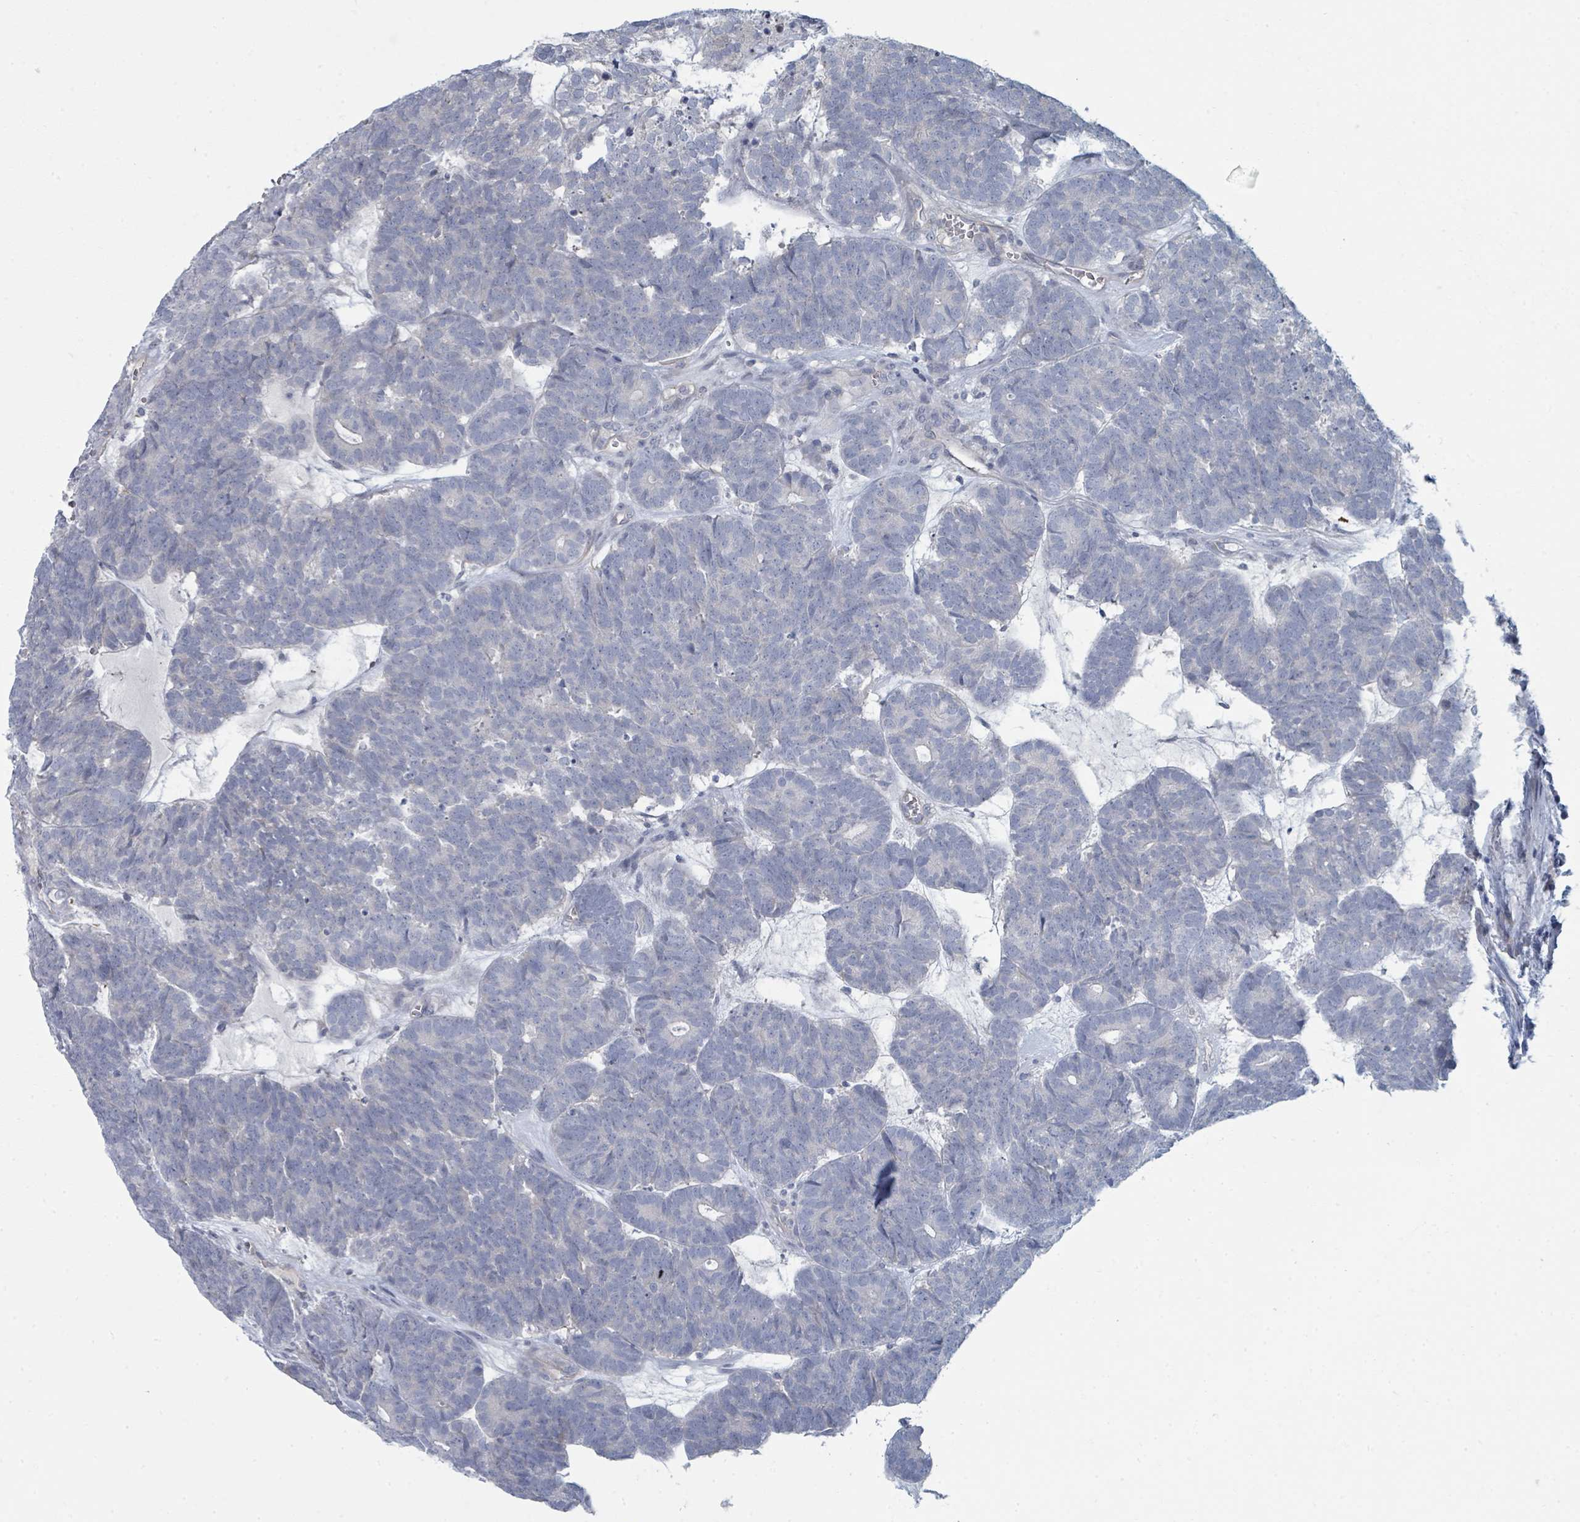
{"staining": {"intensity": "negative", "quantity": "none", "location": "none"}, "tissue": "head and neck cancer", "cell_type": "Tumor cells", "image_type": "cancer", "snomed": [{"axis": "morphology", "description": "Adenocarcinoma, NOS"}, {"axis": "topography", "description": "Head-Neck"}], "caption": "IHC of head and neck cancer displays no staining in tumor cells.", "gene": "SLC25A45", "patient": {"sex": "female", "age": 81}}